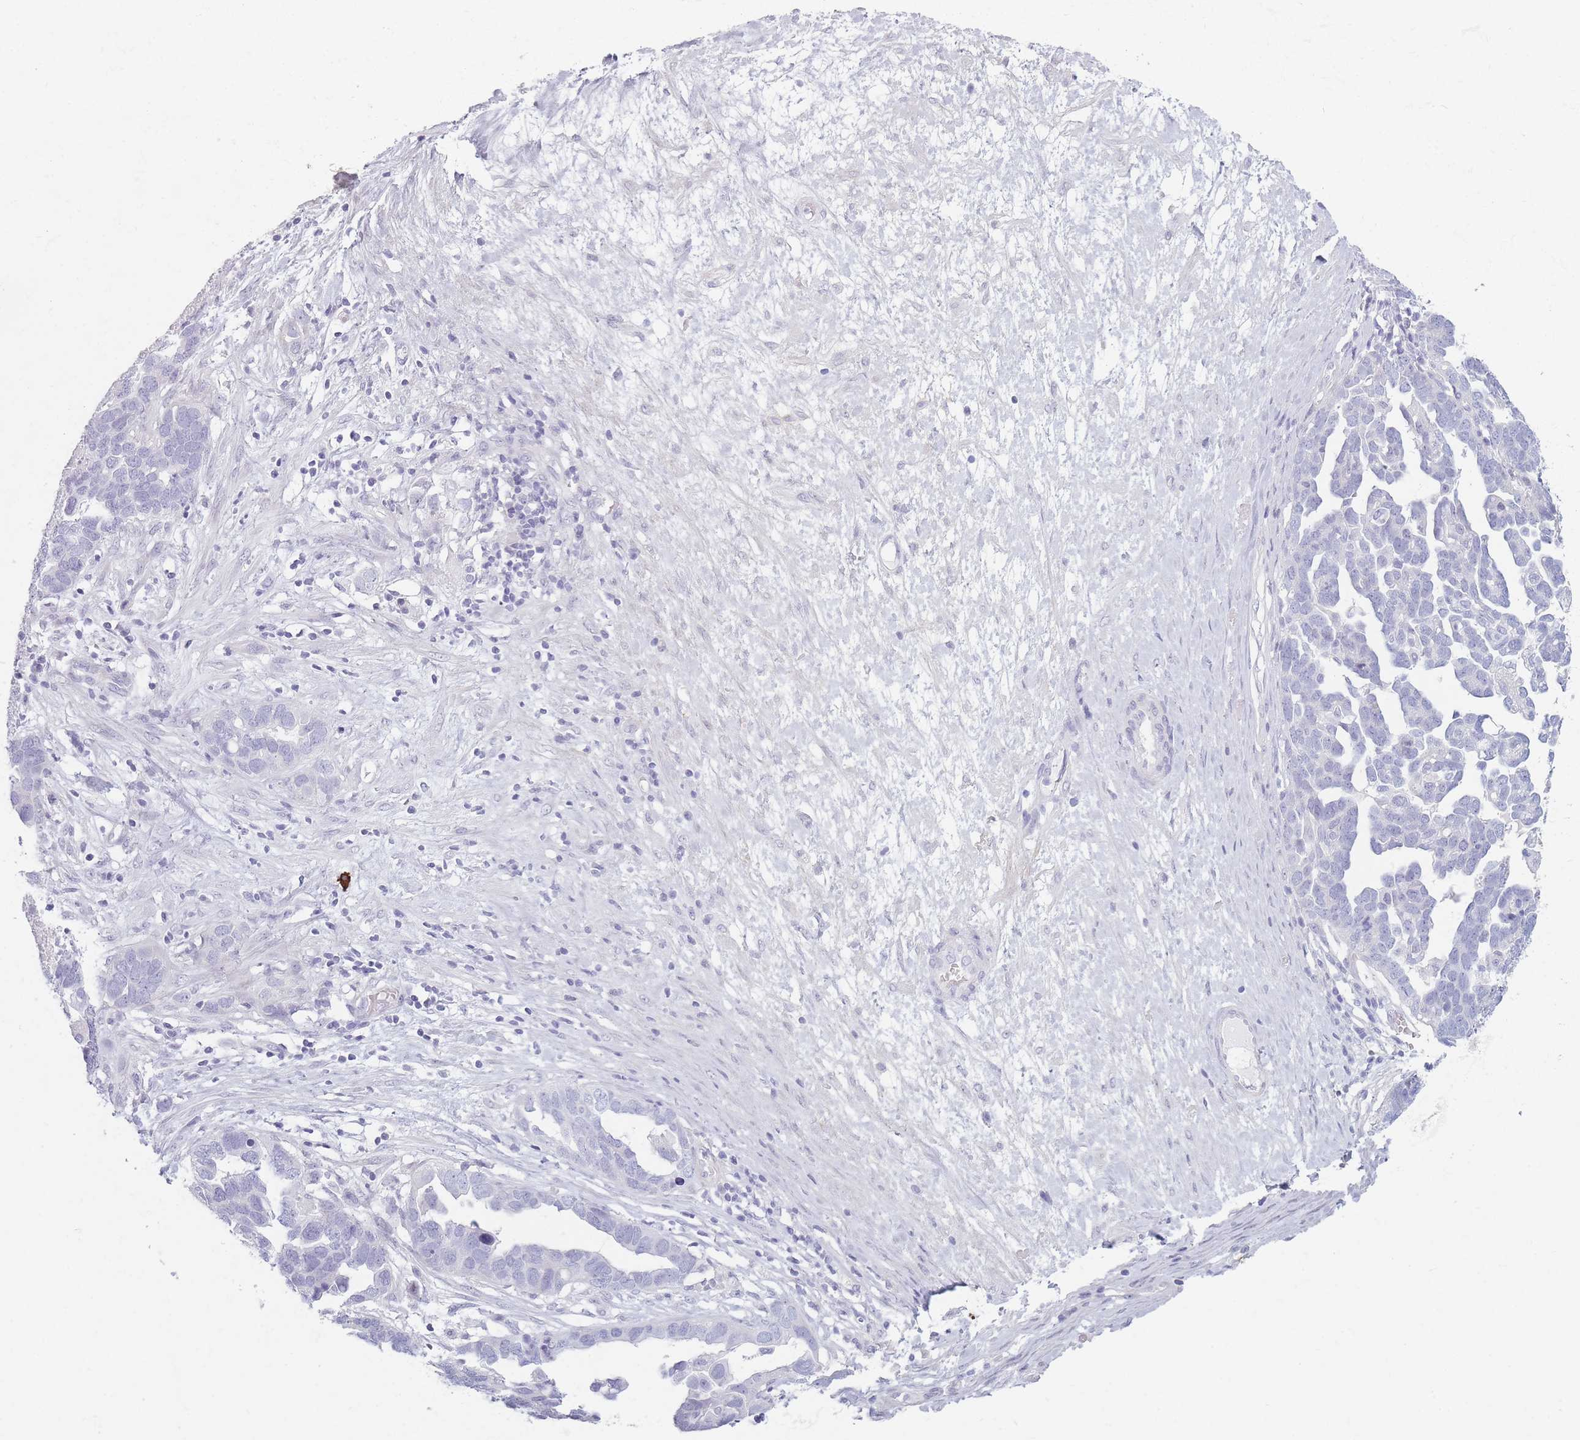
{"staining": {"intensity": "negative", "quantity": "none", "location": "none"}, "tissue": "ovarian cancer", "cell_type": "Tumor cells", "image_type": "cancer", "snomed": [{"axis": "morphology", "description": "Cystadenocarcinoma, serous, NOS"}, {"axis": "topography", "description": "Ovary"}], "caption": "The IHC image has no significant positivity in tumor cells of serous cystadenocarcinoma (ovarian) tissue.", "gene": "PLEKHG2", "patient": {"sex": "female", "age": 54}}